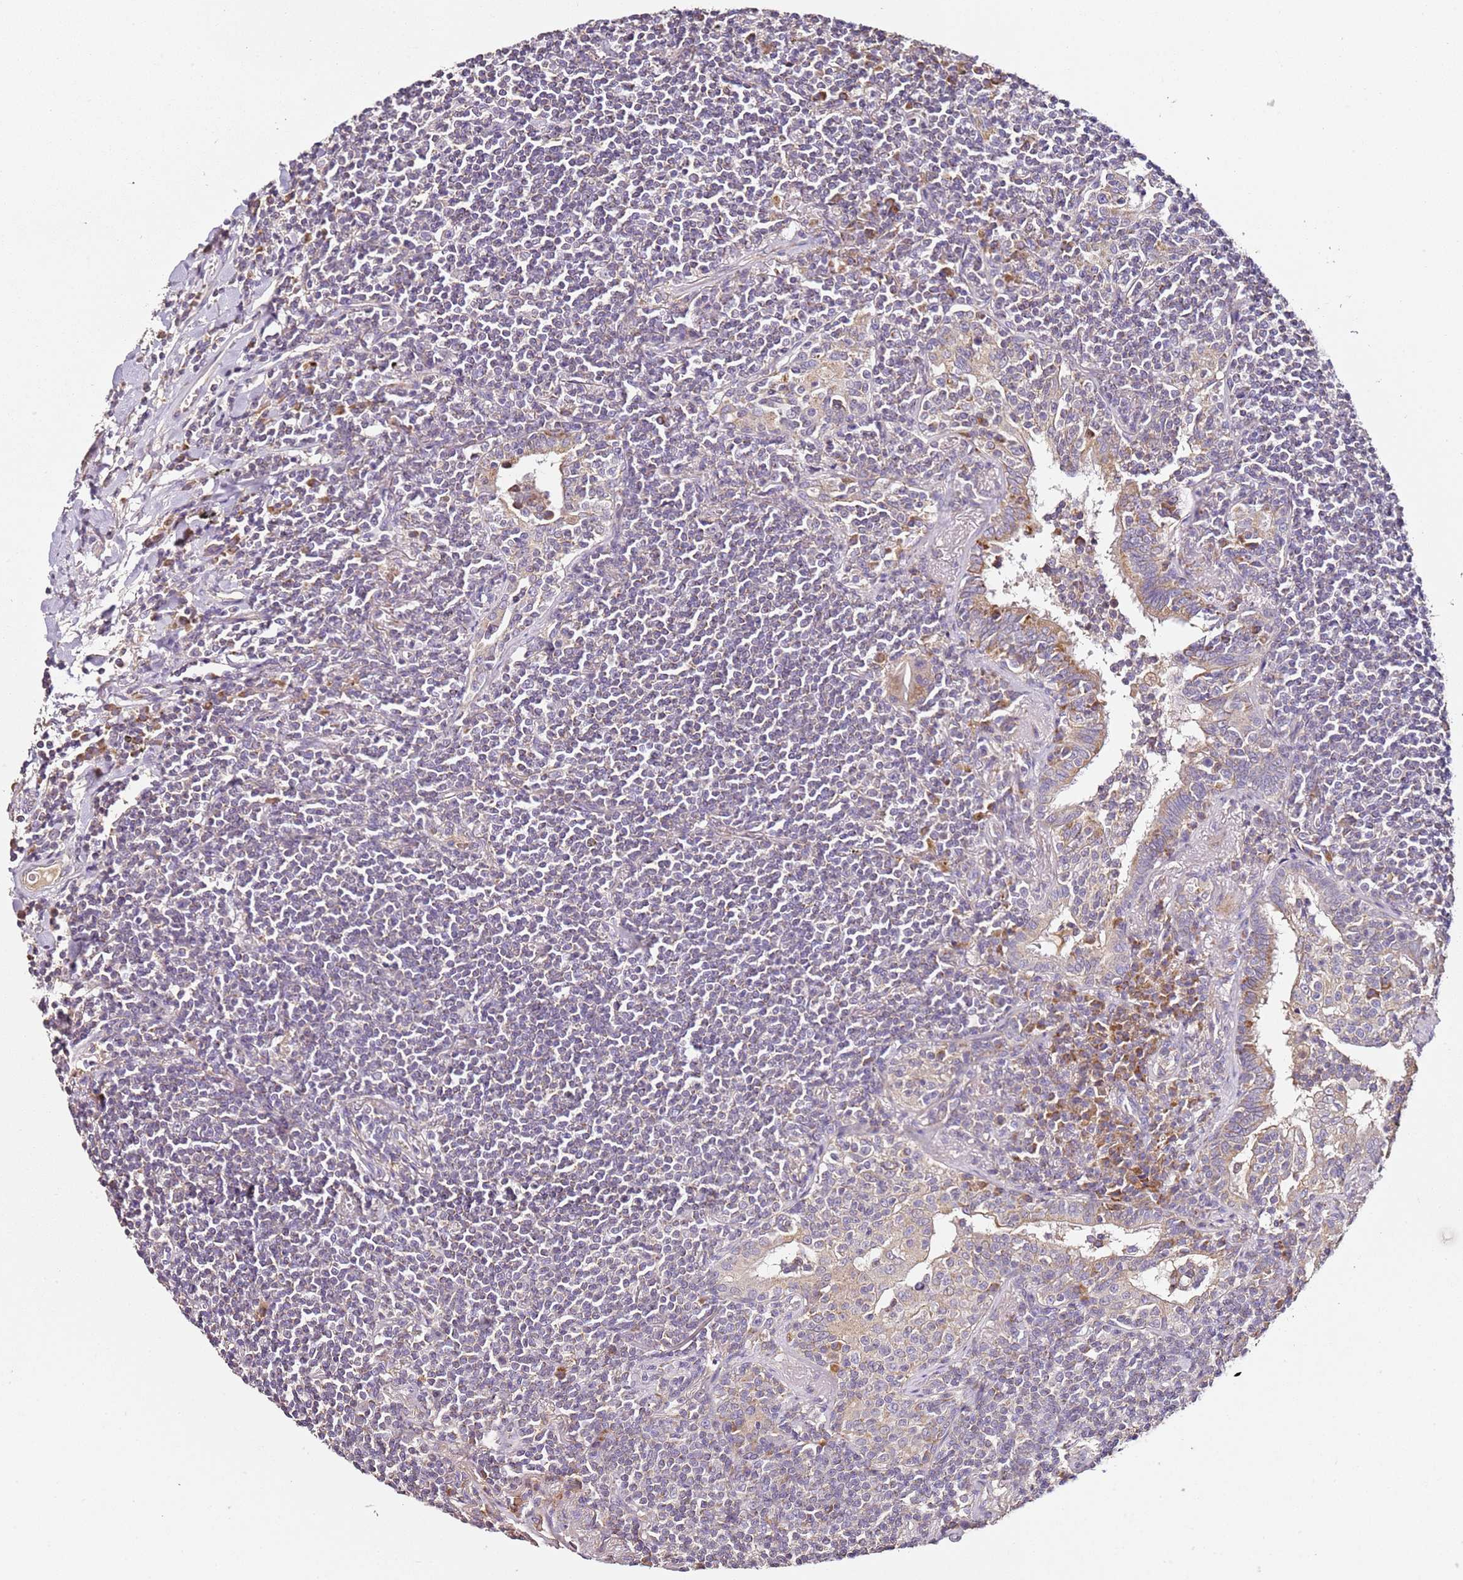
{"staining": {"intensity": "negative", "quantity": "none", "location": "none"}, "tissue": "lymphoma", "cell_type": "Tumor cells", "image_type": "cancer", "snomed": [{"axis": "morphology", "description": "Malignant lymphoma, non-Hodgkin's type, Low grade"}, {"axis": "topography", "description": "Lung"}], "caption": "There is no significant positivity in tumor cells of low-grade malignant lymphoma, non-Hodgkin's type.", "gene": "OR2B11", "patient": {"sex": "female", "age": 71}}